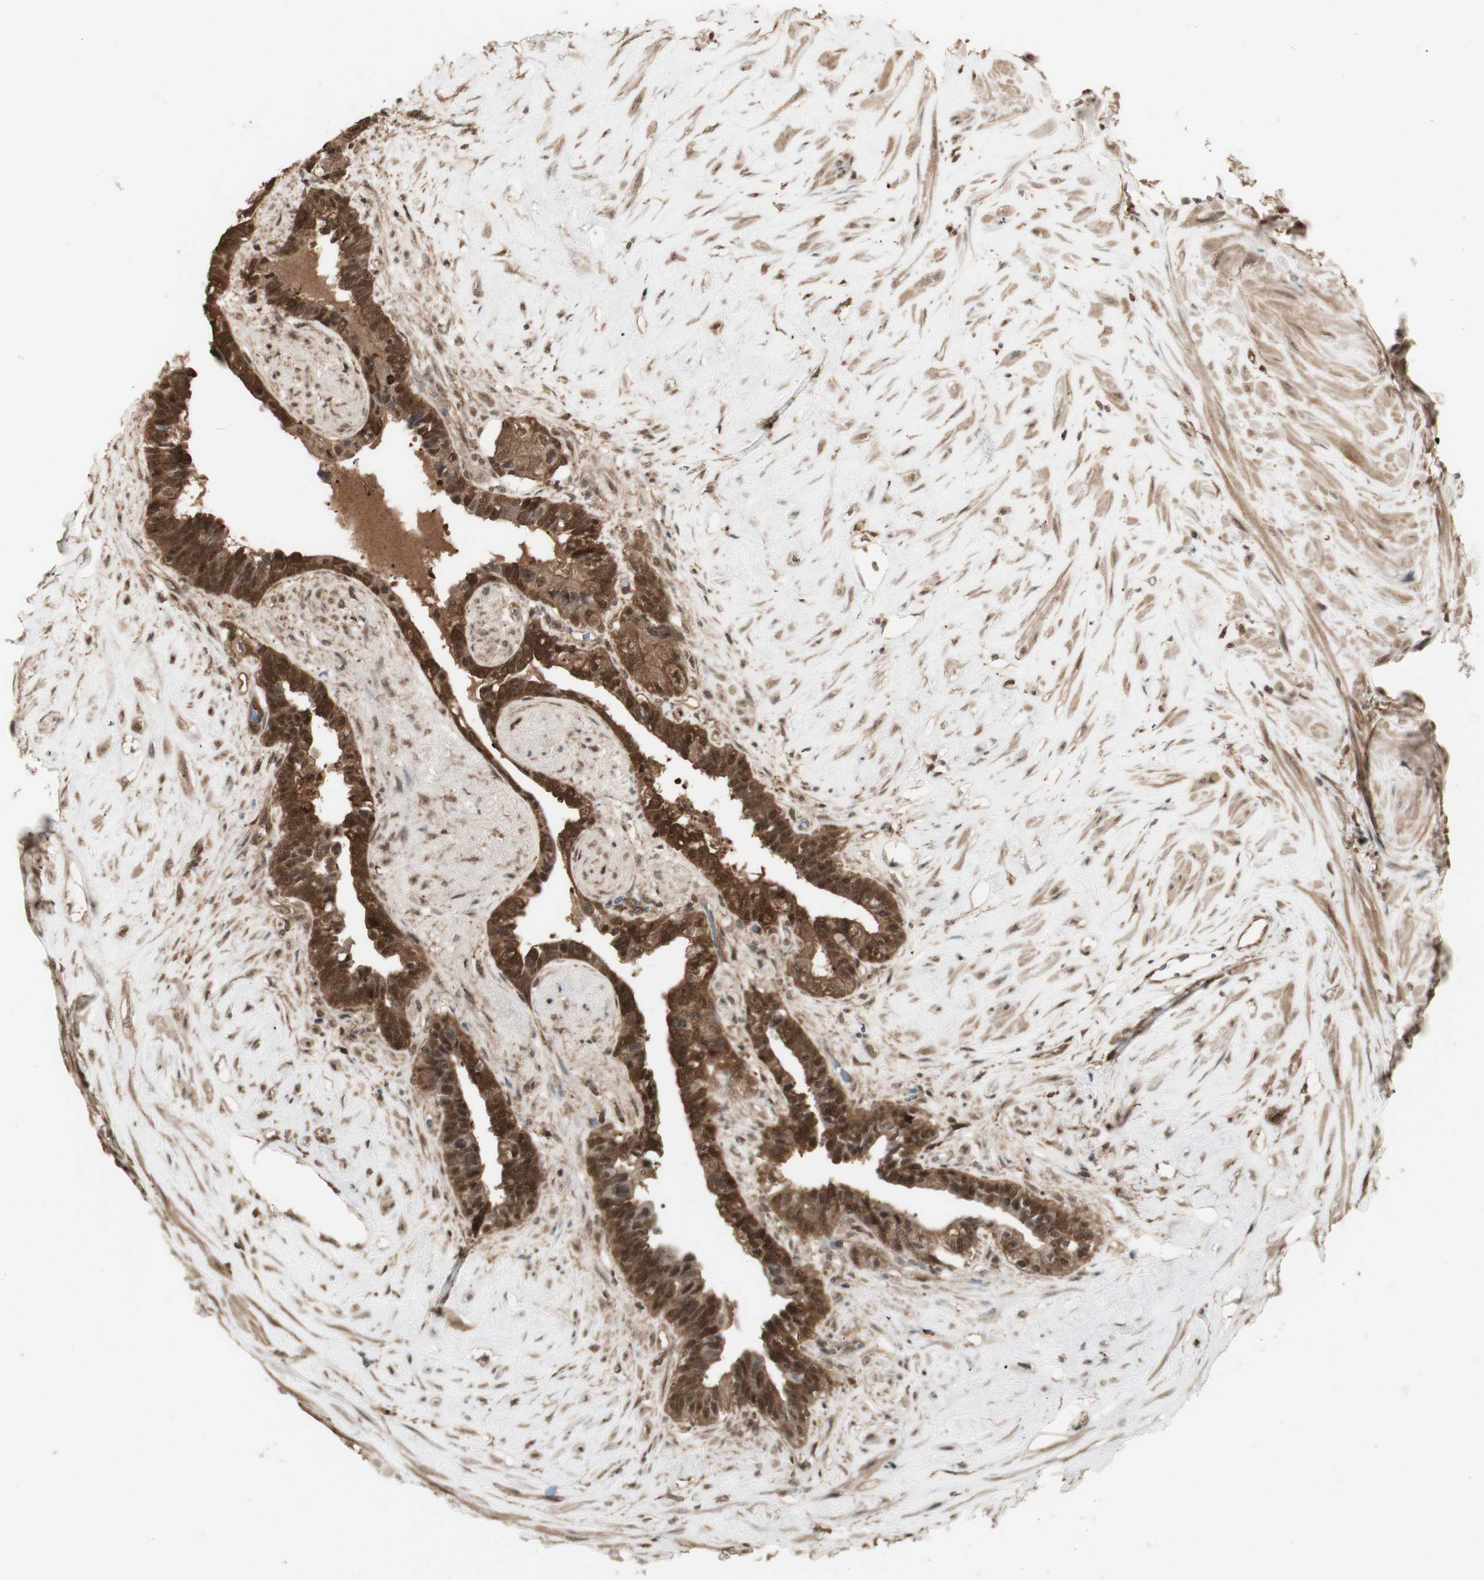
{"staining": {"intensity": "strong", "quantity": ">75%", "location": "cytoplasmic/membranous,nuclear"}, "tissue": "seminal vesicle", "cell_type": "Glandular cells", "image_type": "normal", "snomed": [{"axis": "morphology", "description": "Normal tissue, NOS"}, {"axis": "topography", "description": "Seminal veicle"}], "caption": "An image showing strong cytoplasmic/membranous,nuclear positivity in approximately >75% of glandular cells in unremarkable seminal vesicle, as visualized by brown immunohistochemical staining.", "gene": "YWHAB", "patient": {"sex": "male", "age": 63}}